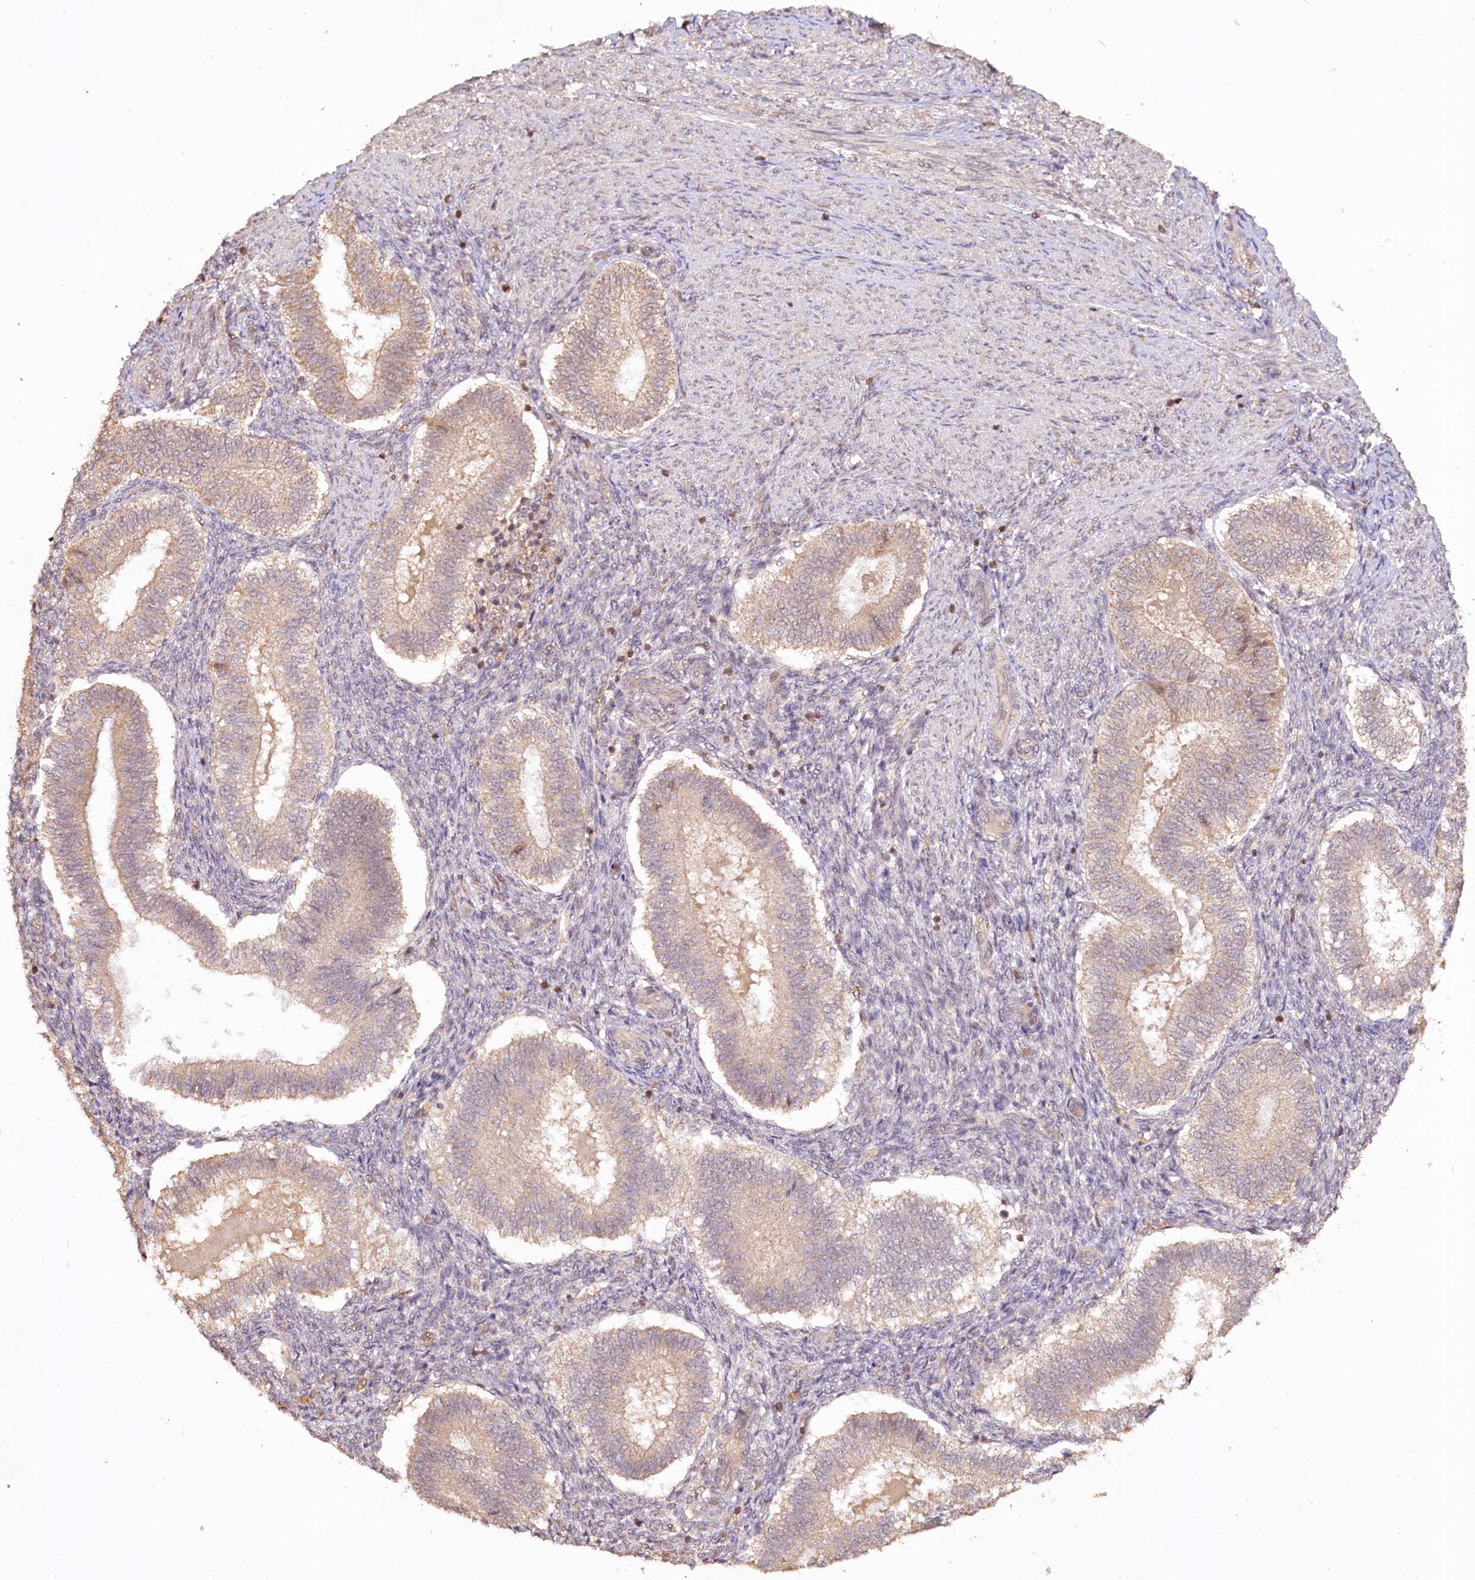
{"staining": {"intensity": "moderate", "quantity": "25%-75%", "location": "nuclear"}, "tissue": "endometrium", "cell_type": "Cells in endometrial stroma", "image_type": "normal", "snomed": [{"axis": "morphology", "description": "Normal tissue, NOS"}, {"axis": "topography", "description": "Endometrium"}], "caption": "A brown stain labels moderate nuclear staining of a protein in cells in endometrial stroma of benign human endometrium.", "gene": "RRP8", "patient": {"sex": "female", "age": 25}}